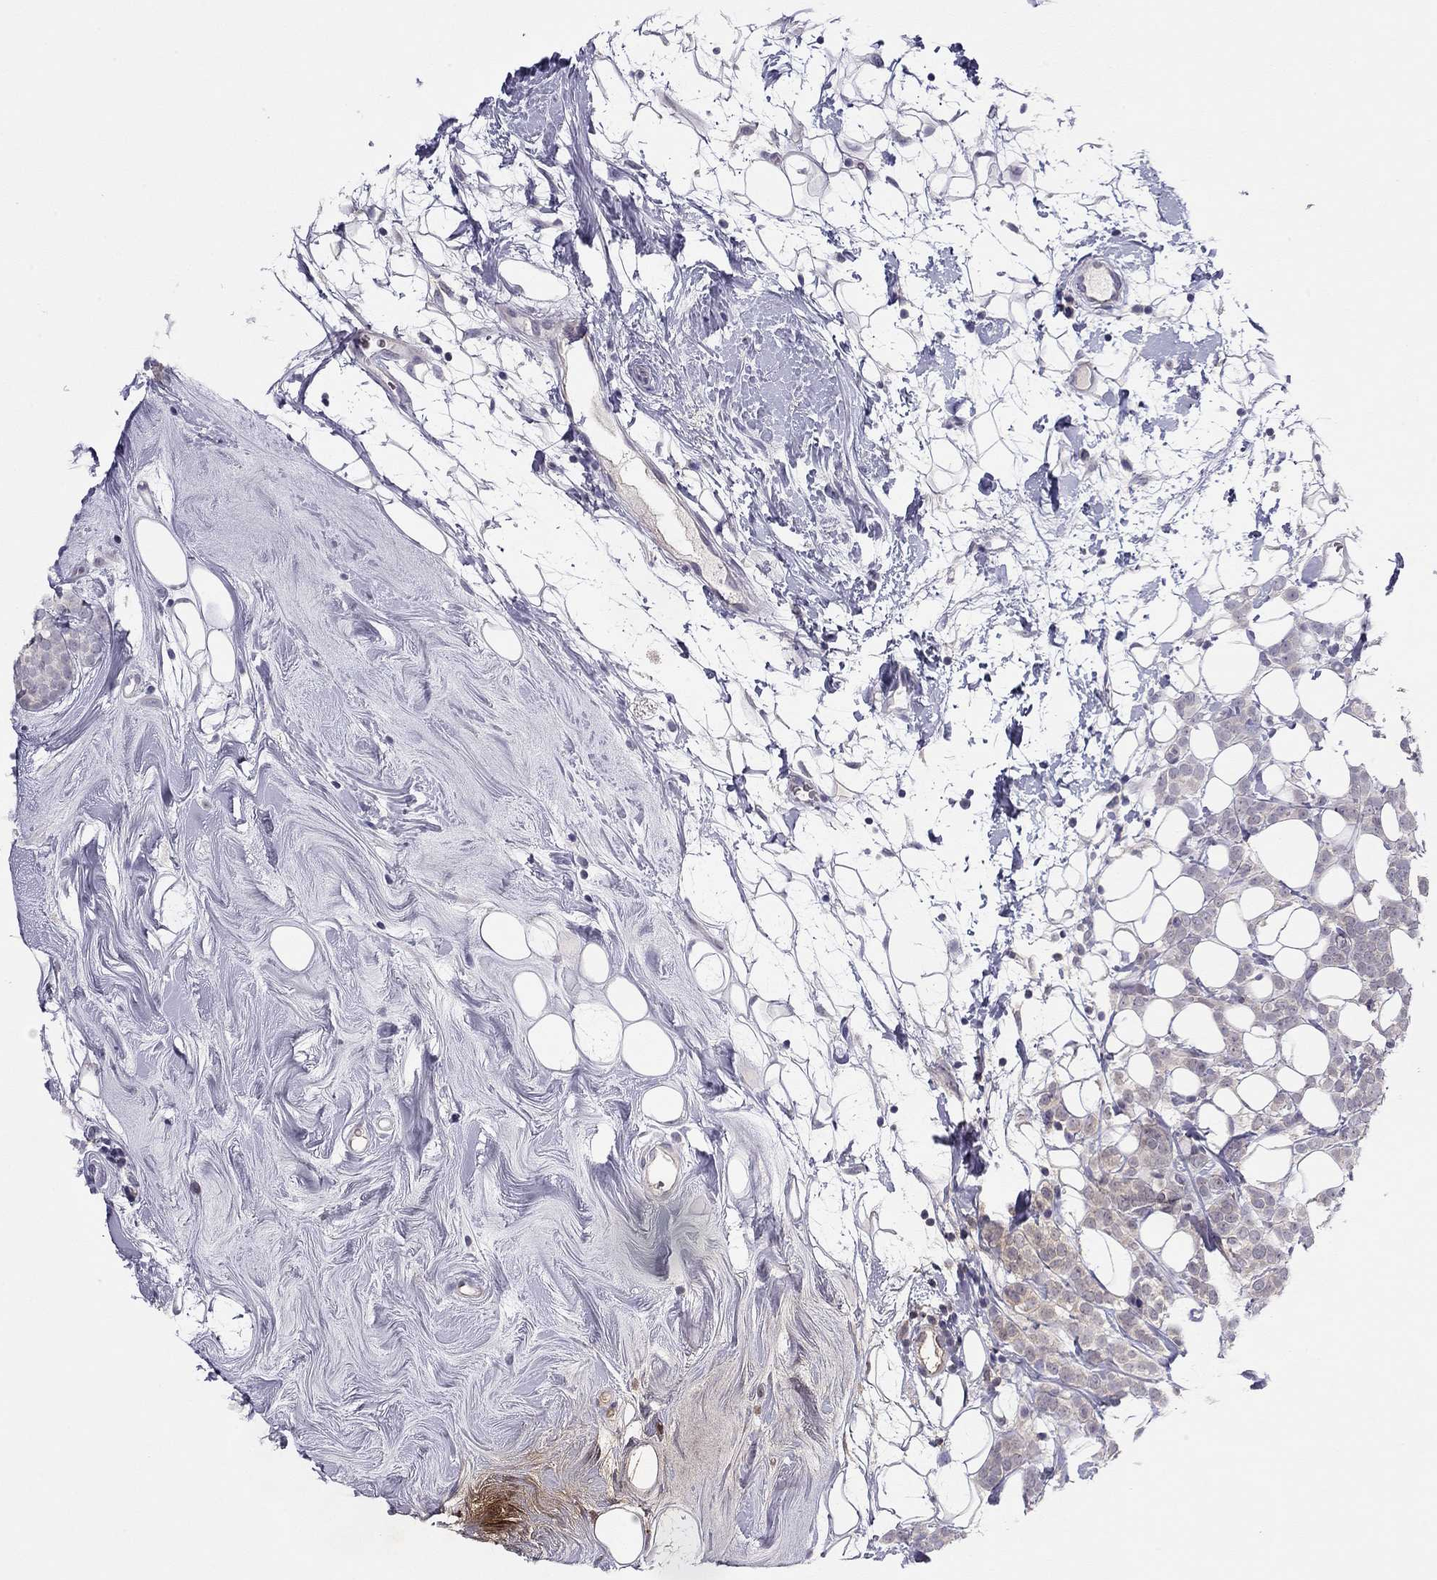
{"staining": {"intensity": "negative", "quantity": "none", "location": "none"}, "tissue": "breast cancer", "cell_type": "Tumor cells", "image_type": "cancer", "snomed": [{"axis": "morphology", "description": "Lobular carcinoma"}, {"axis": "topography", "description": "Breast"}], "caption": "This is a micrograph of immunohistochemistry (IHC) staining of breast cancer, which shows no positivity in tumor cells. (DAB (3,3'-diaminobenzidine) immunohistochemistry (IHC) visualized using brightfield microscopy, high magnification).", "gene": "ADORA2A", "patient": {"sex": "female", "age": 49}}